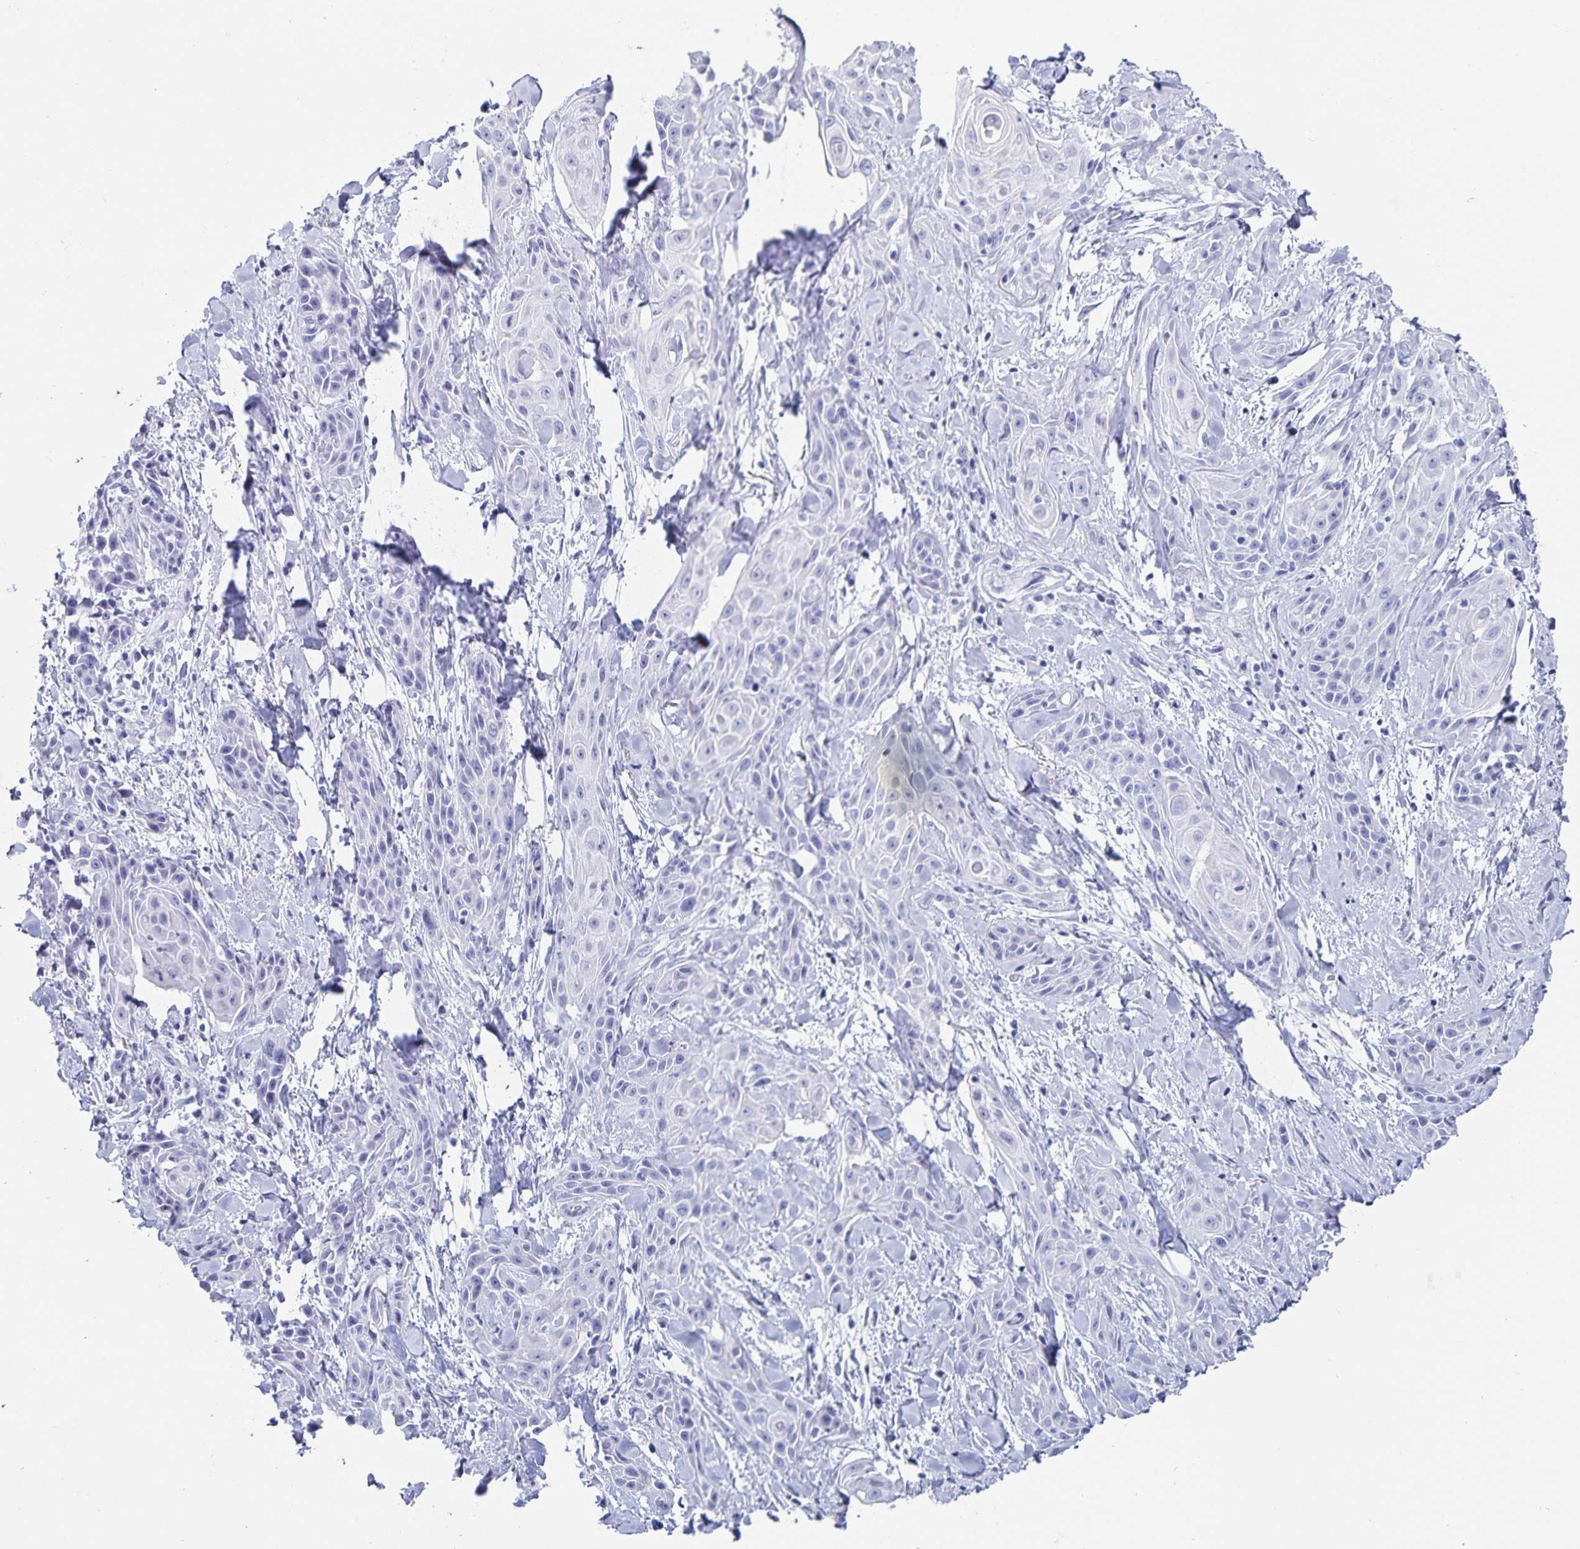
{"staining": {"intensity": "negative", "quantity": "none", "location": "none"}, "tissue": "skin cancer", "cell_type": "Tumor cells", "image_type": "cancer", "snomed": [{"axis": "morphology", "description": "Squamous cell carcinoma, NOS"}, {"axis": "topography", "description": "Skin"}, {"axis": "topography", "description": "Anal"}], "caption": "IHC micrograph of human skin squamous cell carcinoma stained for a protein (brown), which shows no expression in tumor cells.", "gene": "C19orf73", "patient": {"sex": "male", "age": 64}}